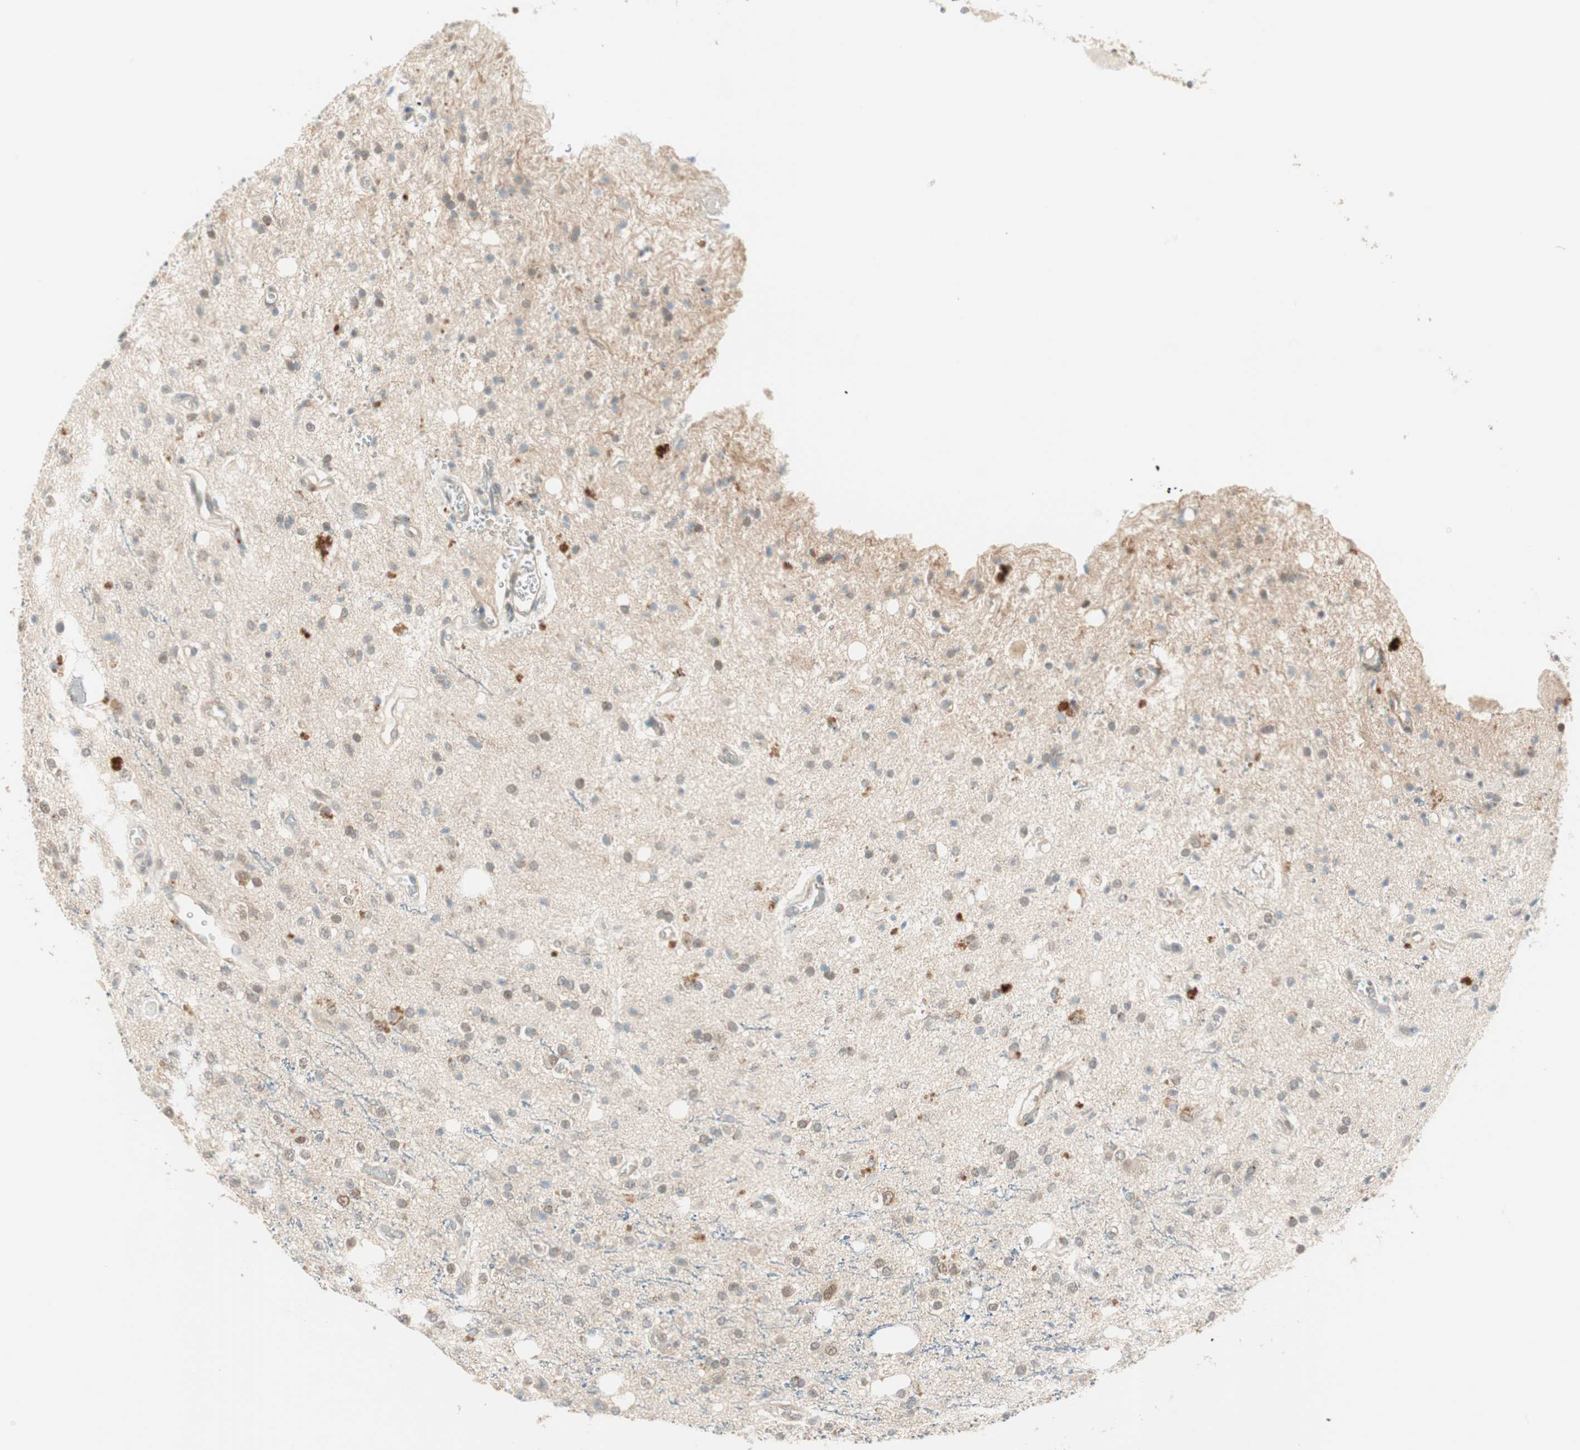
{"staining": {"intensity": "weak", "quantity": "25%-75%", "location": "cytoplasmic/membranous,nuclear"}, "tissue": "glioma", "cell_type": "Tumor cells", "image_type": "cancer", "snomed": [{"axis": "morphology", "description": "Glioma, malignant, High grade"}, {"axis": "topography", "description": "Brain"}], "caption": "Immunohistochemistry of human malignant high-grade glioma reveals low levels of weak cytoplasmic/membranous and nuclear staining in about 25%-75% of tumor cells. The protein is shown in brown color, while the nuclei are stained blue.", "gene": "PSMD8", "patient": {"sex": "male", "age": 47}}